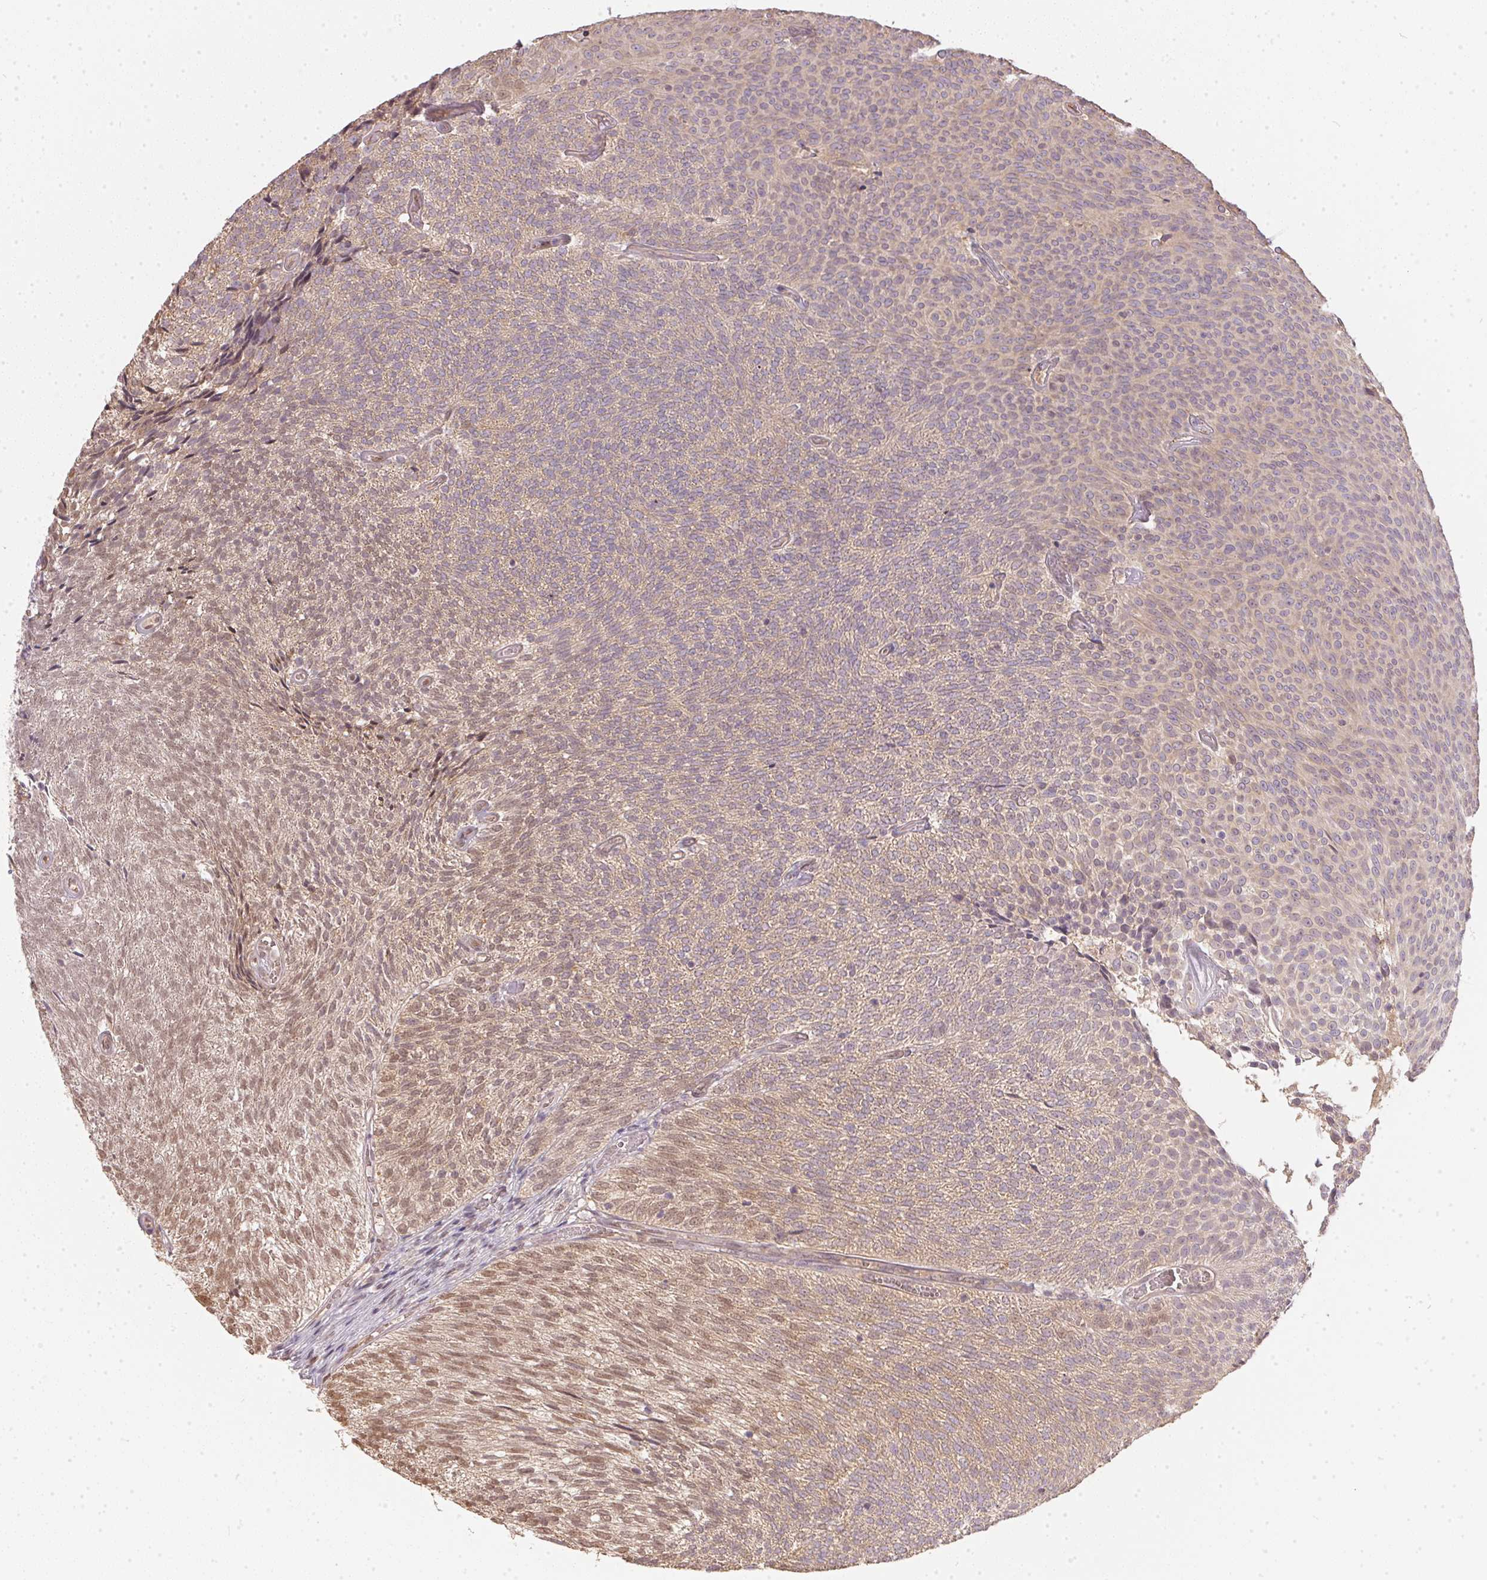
{"staining": {"intensity": "weak", "quantity": ">75%", "location": "cytoplasmic/membranous,nuclear"}, "tissue": "urothelial cancer", "cell_type": "Tumor cells", "image_type": "cancer", "snomed": [{"axis": "morphology", "description": "Urothelial carcinoma, Low grade"}, {"axis": "topography", "description": "Urinary bladder"}], "caption": "Weak cytoplasmic/membranous and nuclear protein positivity is appreciated in approximately >75% of tumor cells in urothelial cancer. (DAB IHC with brightfield microscopy, high magnification).", "gene": "BLMH", "patient": {"sex": "male", "age": 77}}